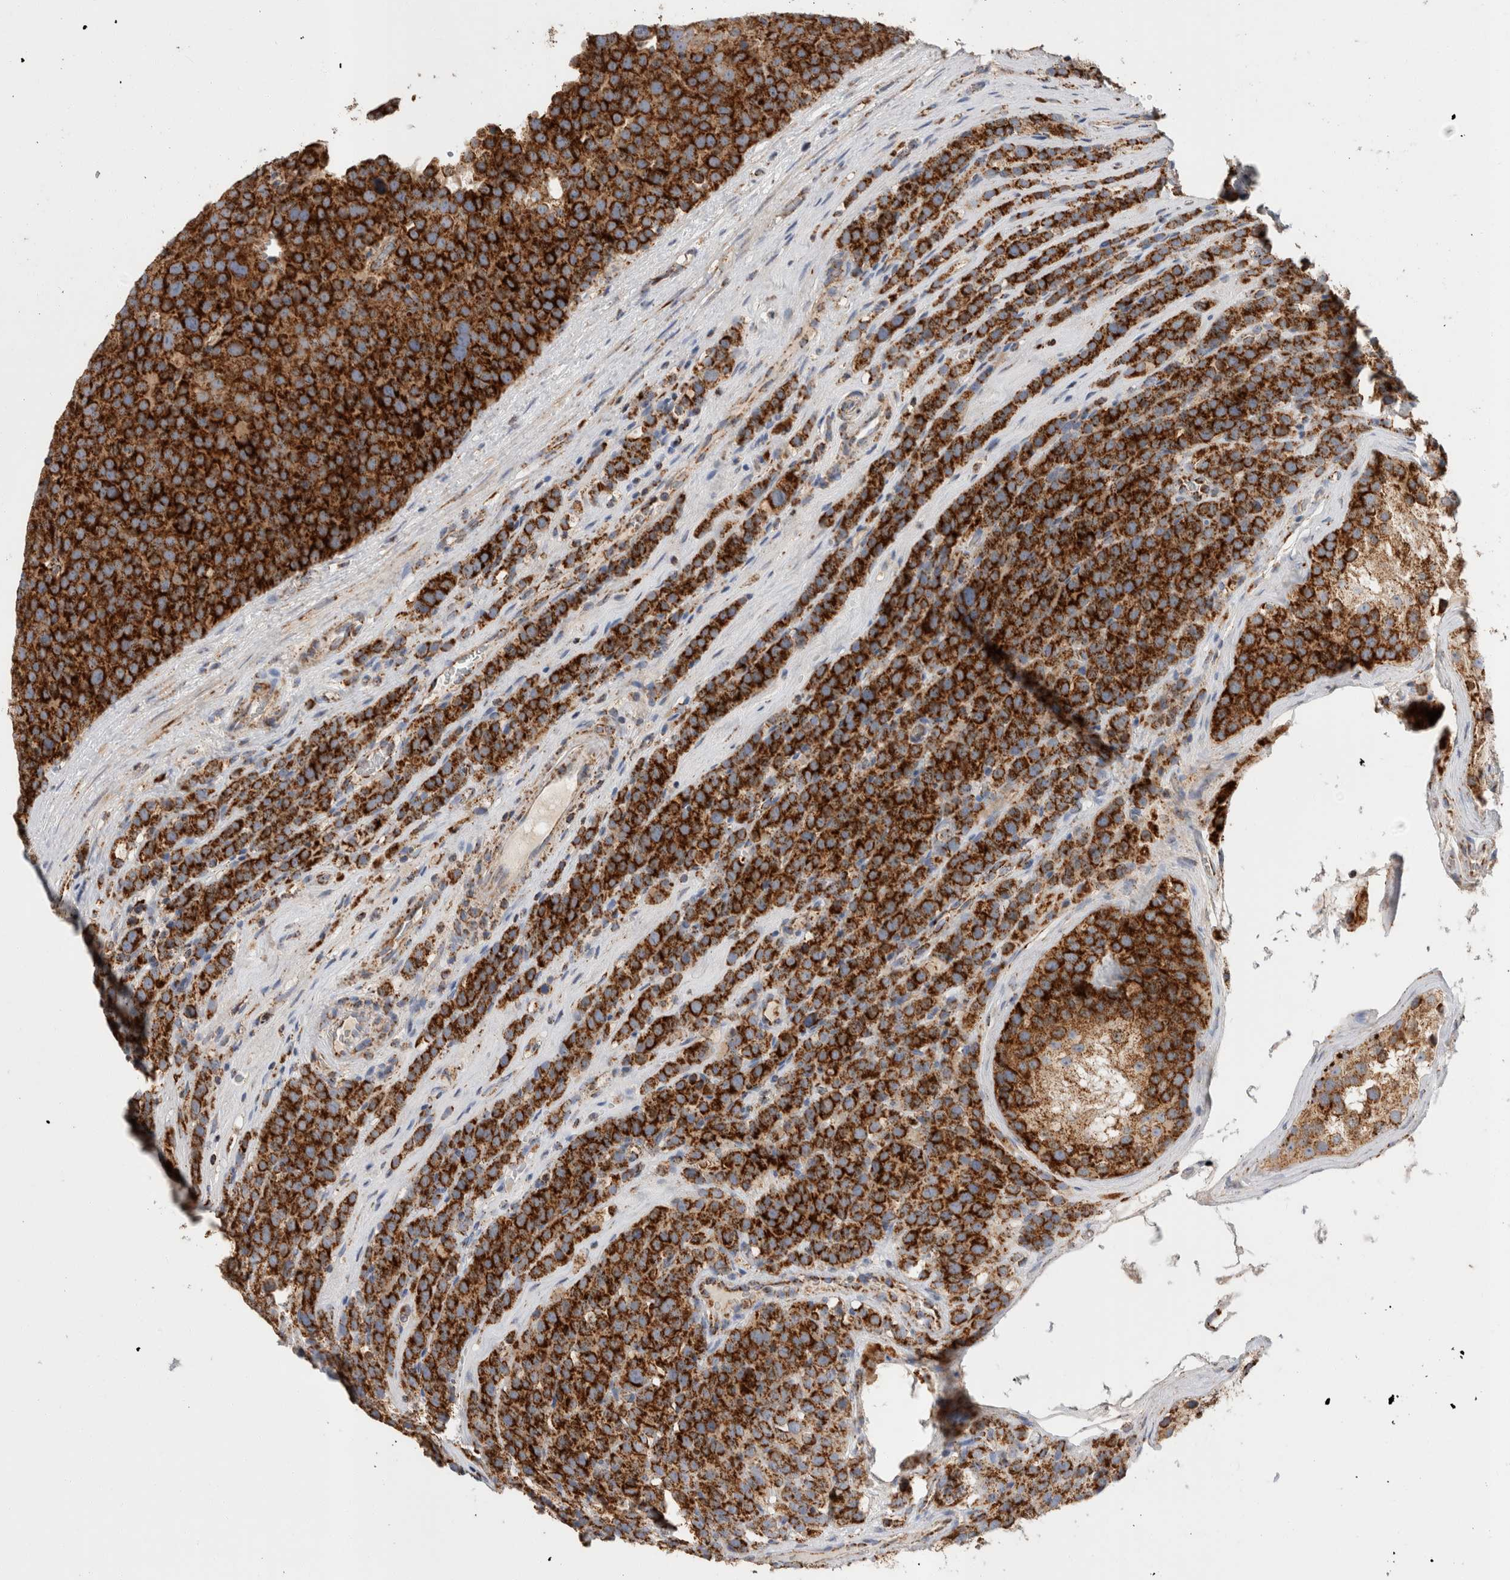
{"staining": {"intensity": "strong", "quantity": ">75%", "location": "cytoplasmic/membranous"}, "tissue": "testis cancer", "cell_type": "Tumor cells", "image_type": "cancer", "snomed": [{"axis": "morphology", "description": "Seminoma, NOS"}, {"axis": "topography", "description": "Testis"}], "caption": "IHC image of human testis cancer (seminoma) stained for a protein (brown), which shows high levels of strong cytoplasmic/membranous staining in about >75% of tumor cells.", "gene": "IARS2", "patient": {"sex": "male", "age": 71}}